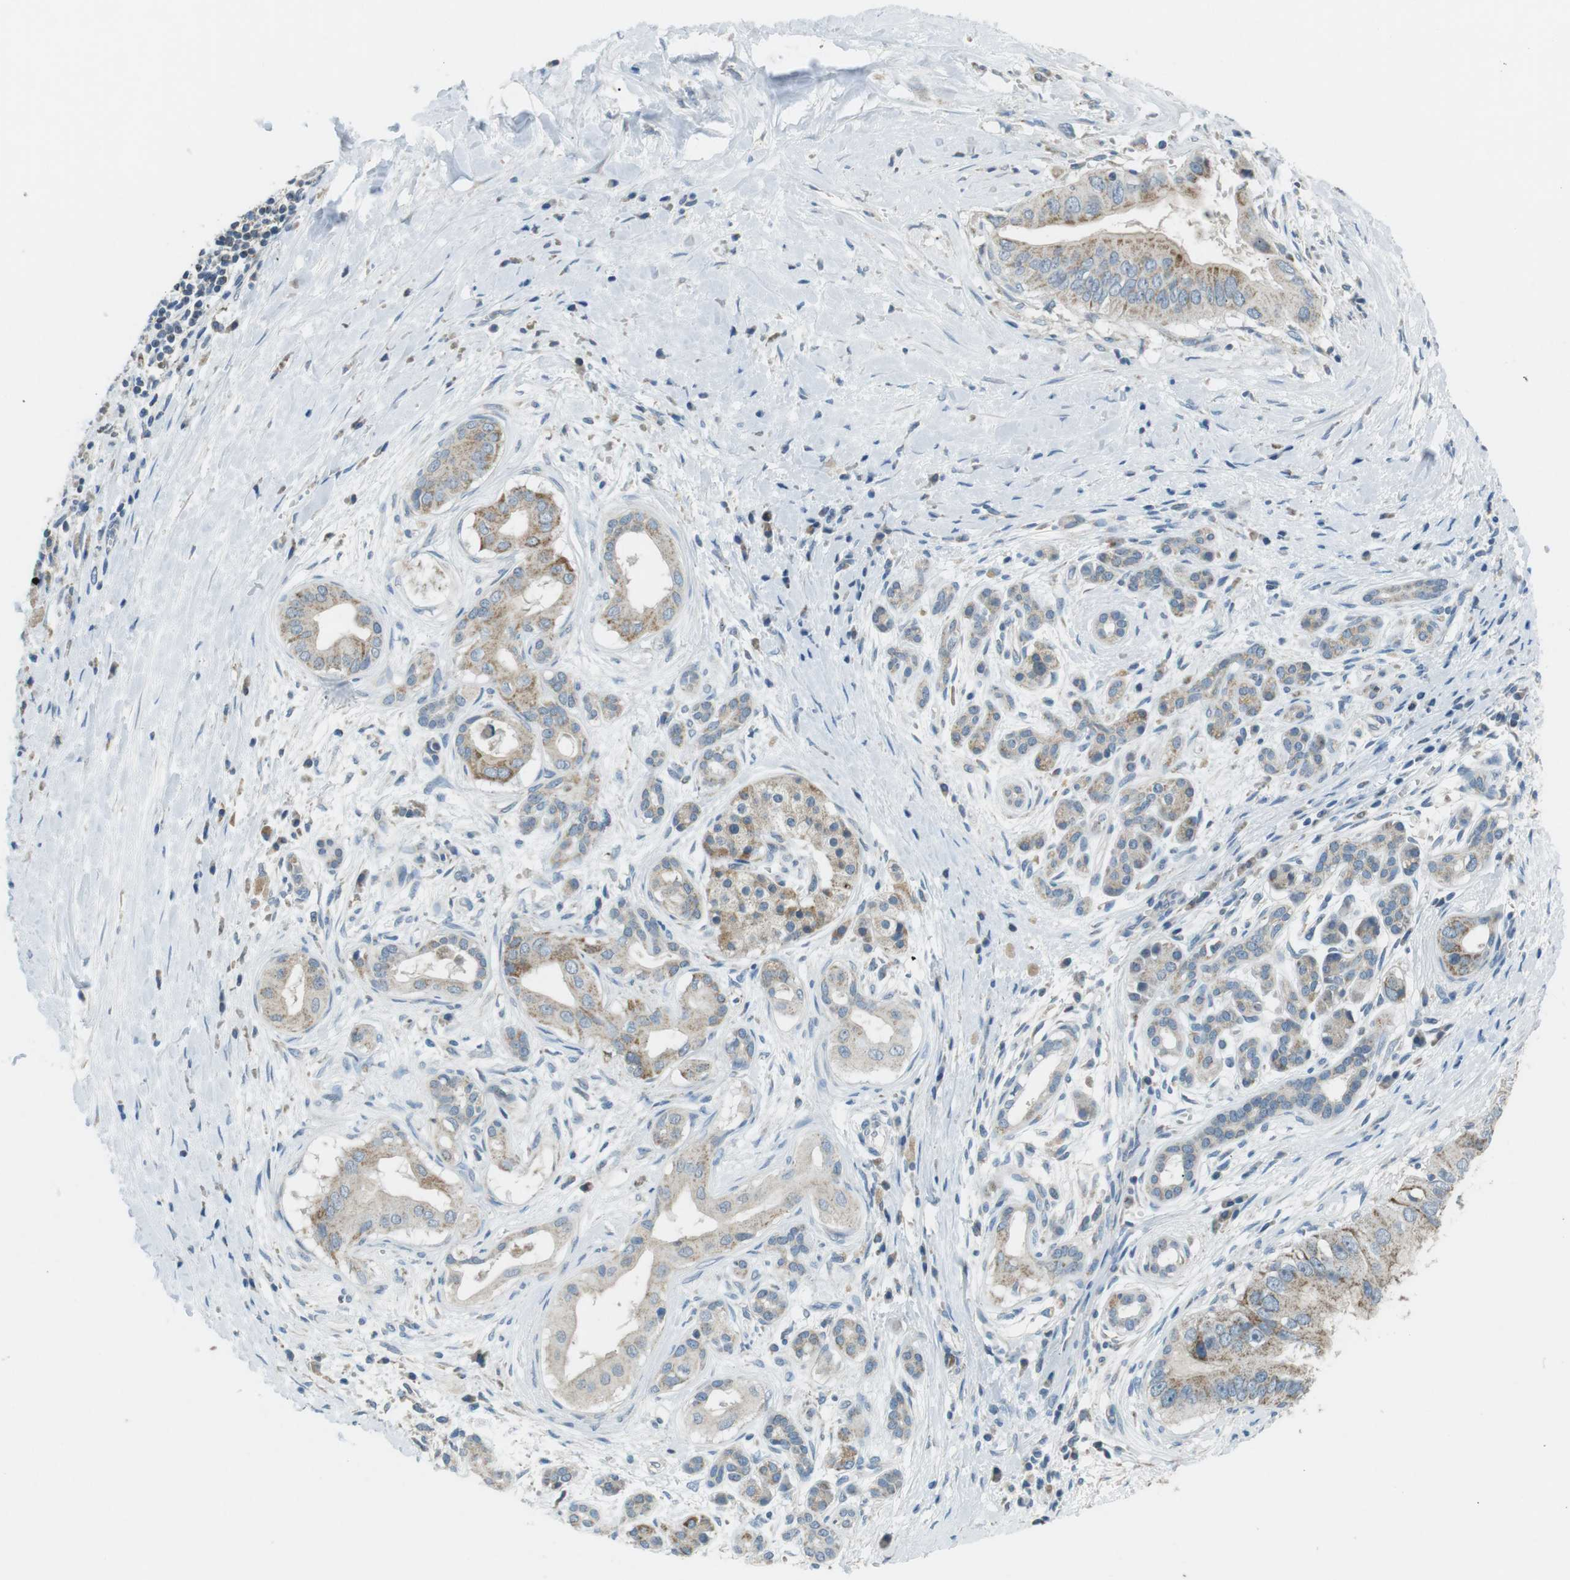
{"staining": {"intensity": "moderate", "quantity": "<25%", "location": "cytoplasmic/membranous"}, "tissue": "pancreatic cancer", "cell_type": "Tumor cells", "image_type": "cancer", "snomed": [{"axis": "morphology", "description": "Adenocarcinoma, NOS"}, {"axis": "topography", "description": "Pancreas"}], "caption": "DAB immunohistochemical staining of human adenocarcinoma (pancreatic) demonstrates moderate cytoplasmic/membranous protein staining in about <25% of tumor cells.", "gene": "BACE1", "patient": {"sex": "male", "age": 55}}